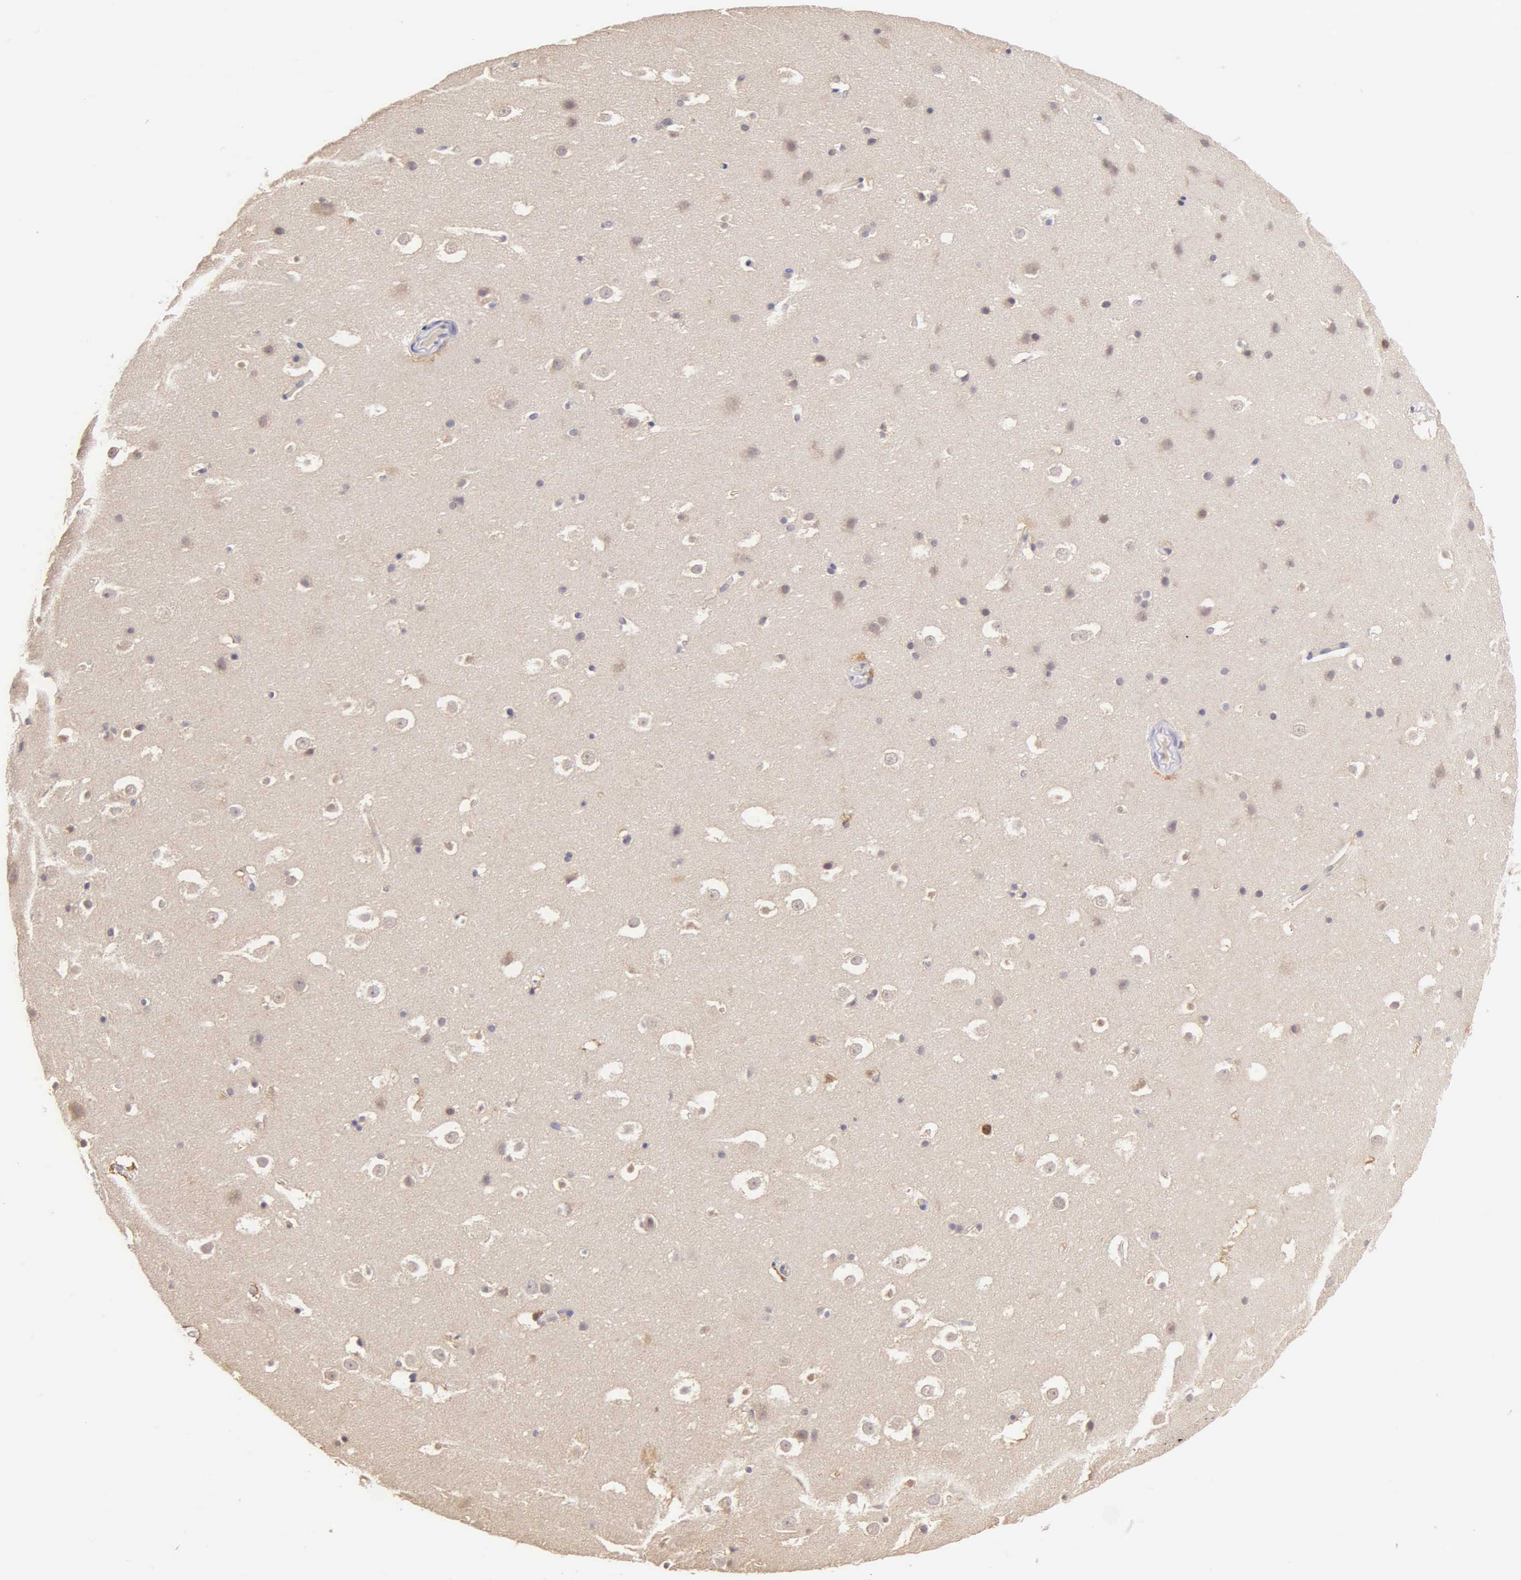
{"staining": {"intensity": "moderate", "quantity": "<25%", "location": "nuclear"}, "tissue": "hippocampus", "cell_type": "Glial cells", "image_type": "normal", "snomed": [{"axis": "morphology", "description": "Normal tissue, NOS"}, {"axis": "topography", "description": "Hippocampus"}], "caption": "IHC micrograph of unremarkable human hippocampus stained for a protein (brown), which reveals low levels of moderate nuclear expression in about <25% of glial cells.", "gene": "MKI67", "patient": {"sex": "male", "age": 45}}